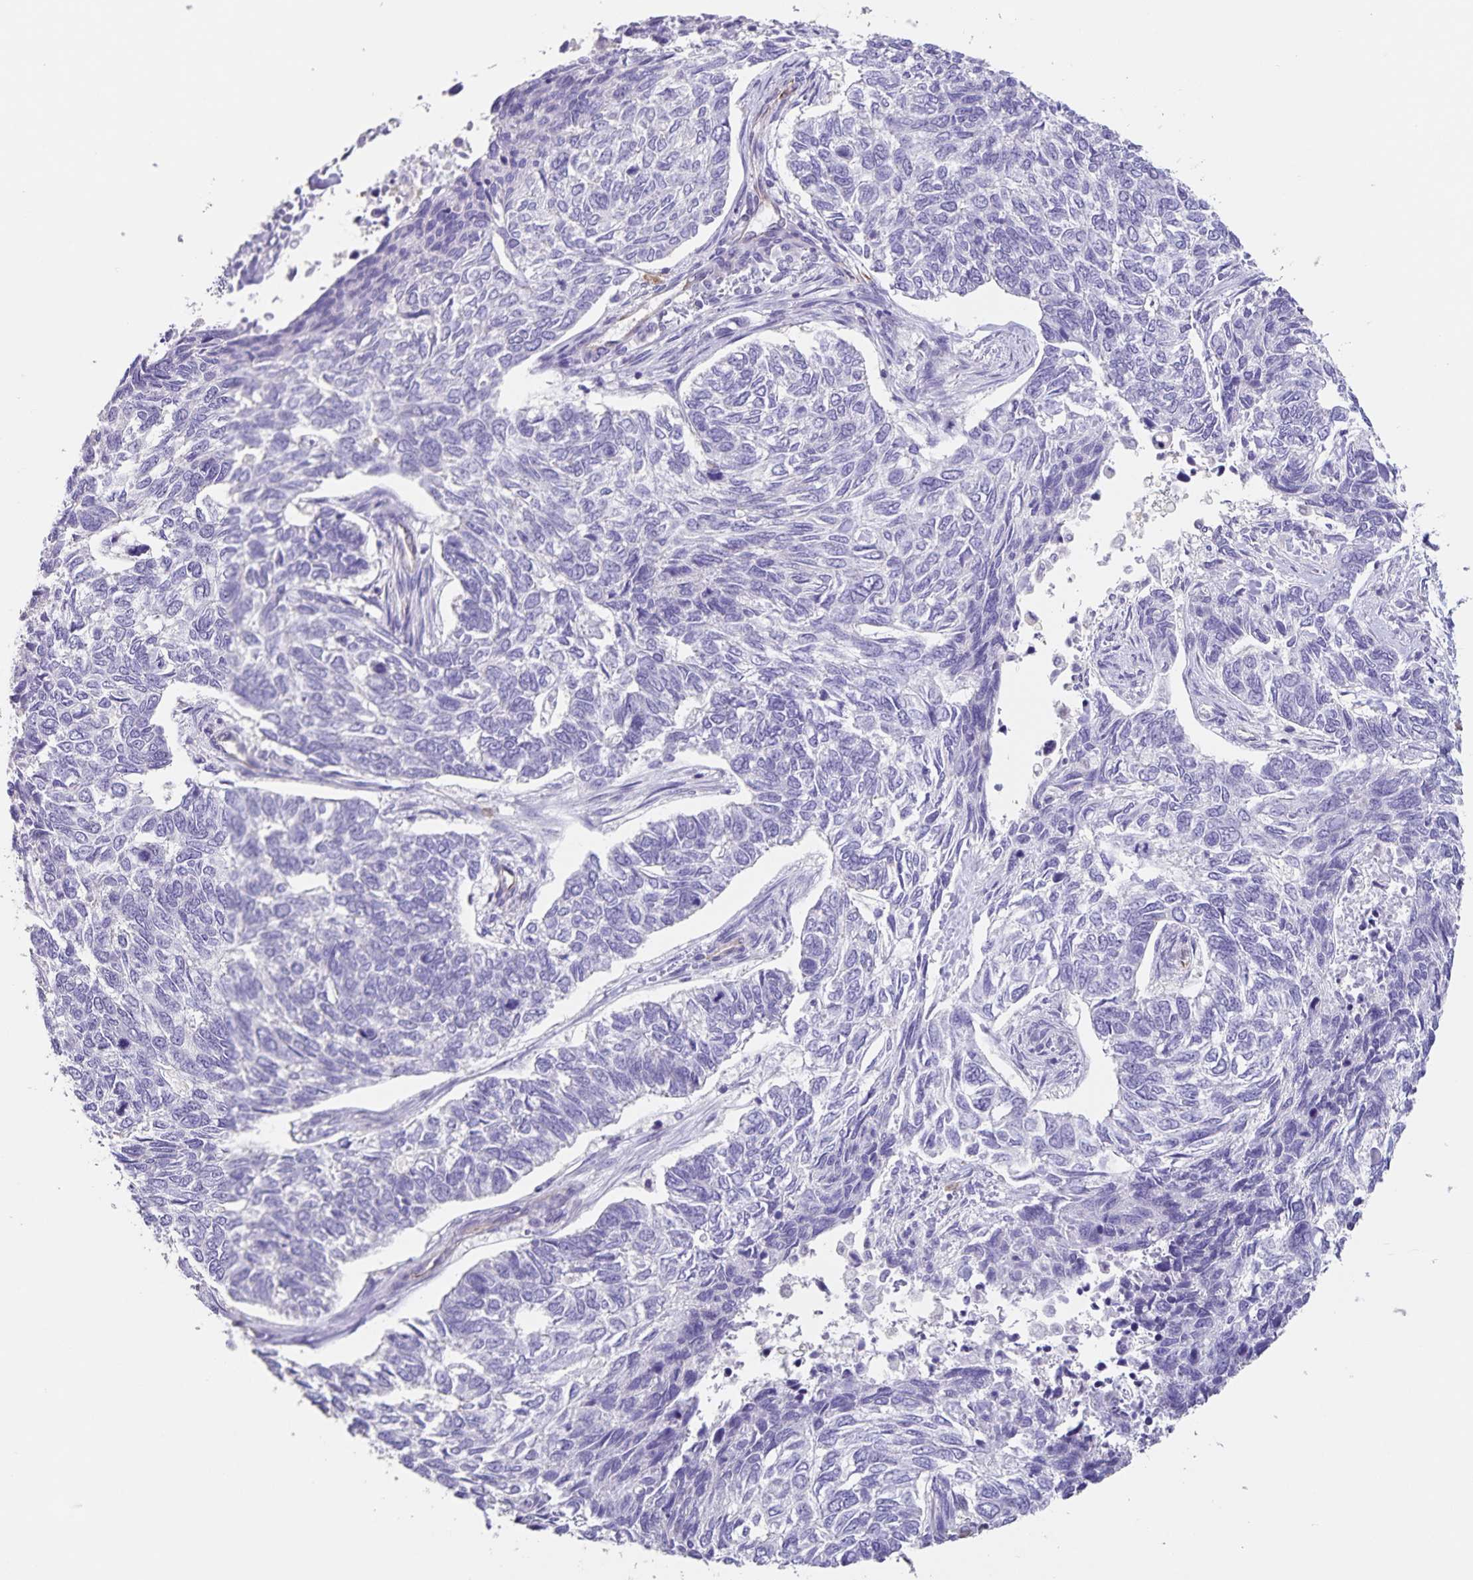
{"staining": {"intensity": "negative", "quantity": "none", "location": "none"}, "tissue": "skin cancer", "cell_type": "Tumor cells", "image_type": "cancer", "snomed": [{"axis": "morphology", "description": "Basal cell carcinoma"}, {"axis": "topography", "description": "Skin"}], "caption": "Tumor cells are negative for protein expression in human basal cell carcinoma (skin). (DAB immunohistochemistry (IHC) visualized using brightfield microscopy, high magnification).", "gene": "SYNM", "patient": {"sex": "female", "age": 65}}